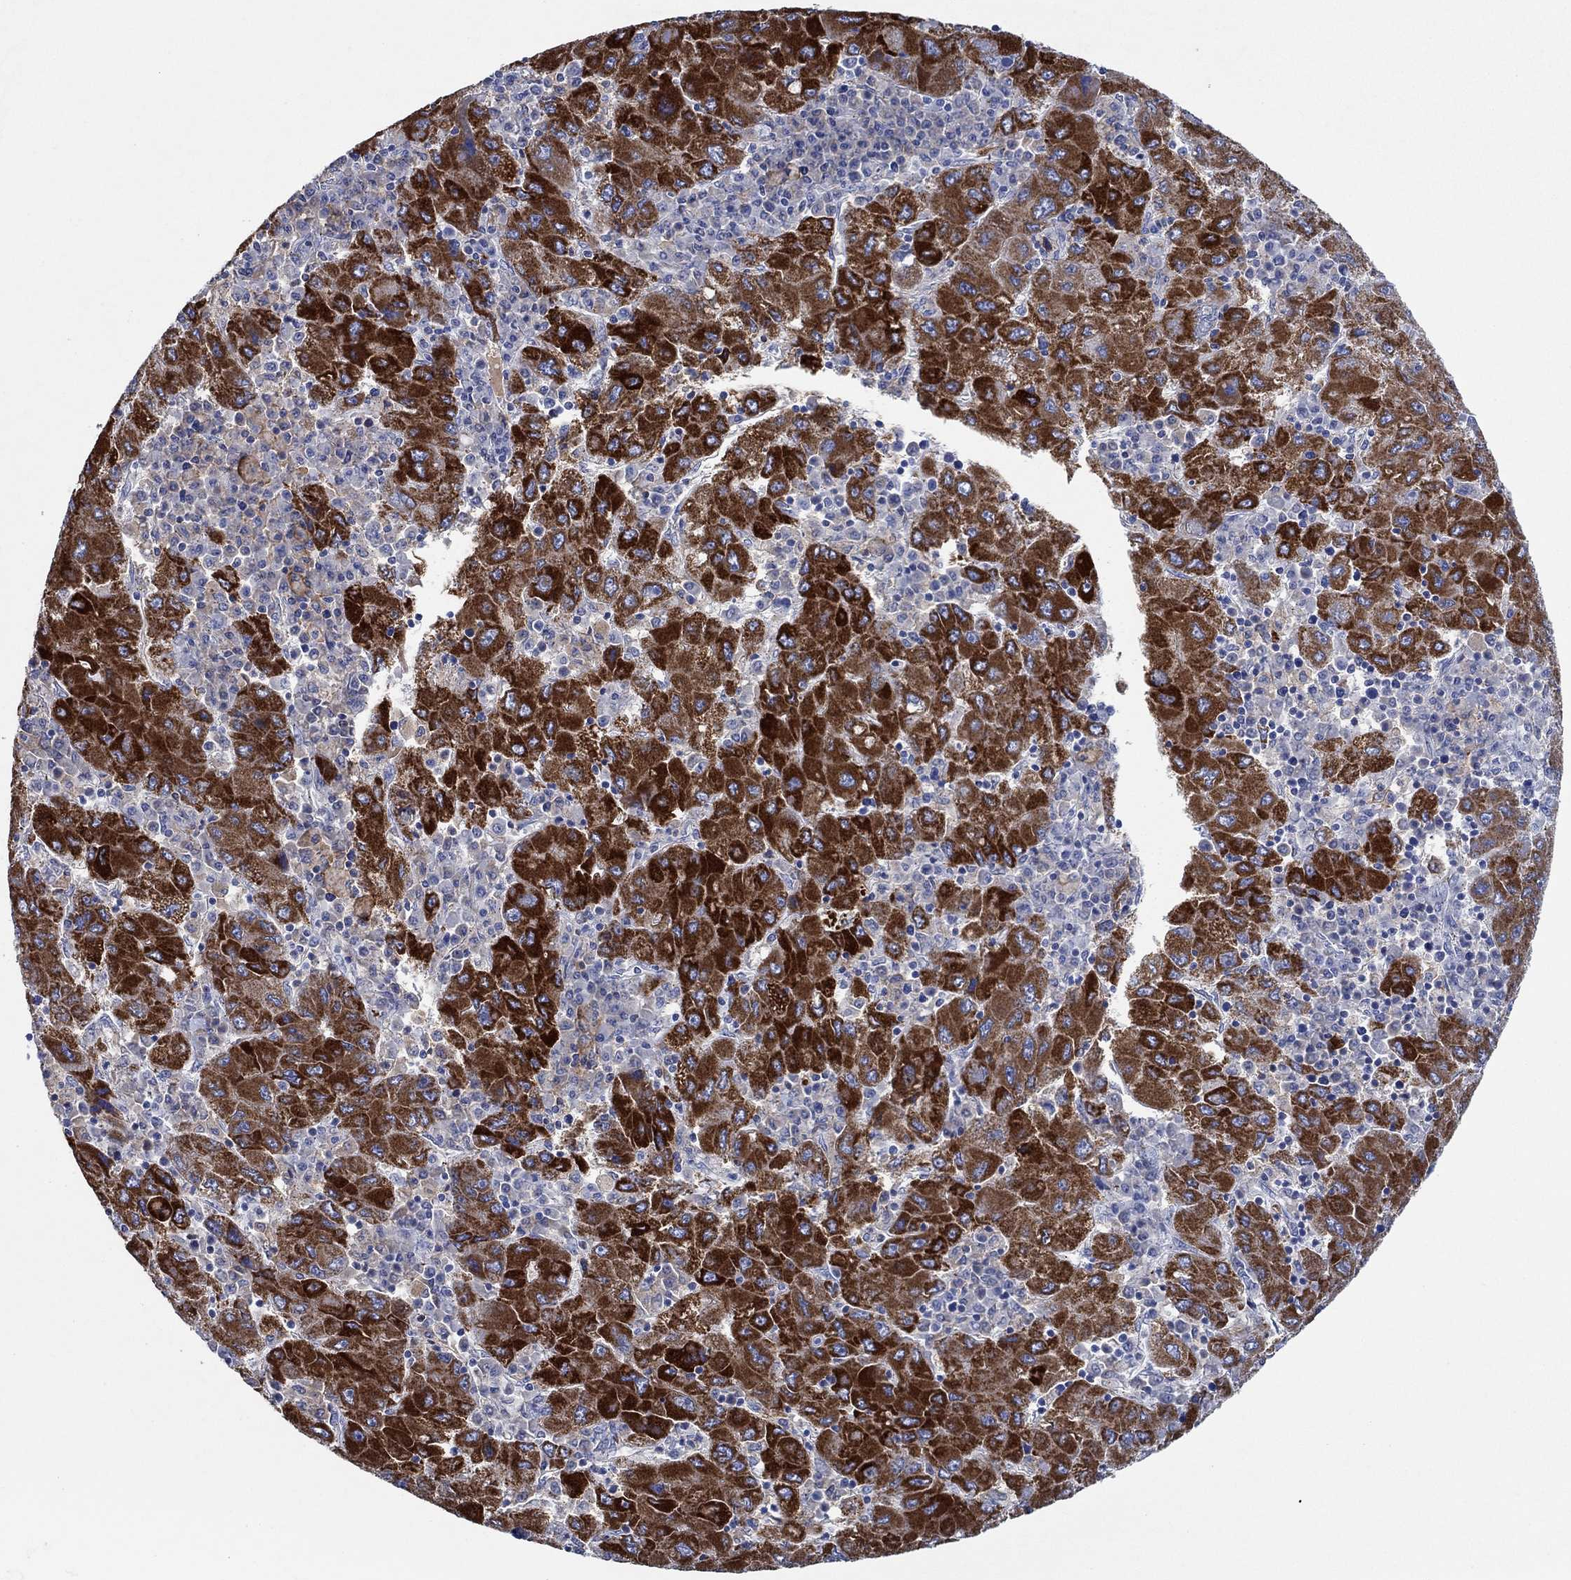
{"staining": {"intensity": "strong", "quantity": "25%-75%", "location": "cytoplasmic/membranous"}, "tissue": "liver cancer", "cell_type": "Tumor cells", "image_type": "cancer", "snomed": [{"axis": "morphology", "description": "Carcinoma, Hepatocellular, NOS"}, {"axis": "topography", "description": "Liver"}], "caption": "Hepatocellular carcinoma (liver) stained with DAB (3,3'-diaminobenzidine) immunohistochemistry displays high levels of strong cytoplasmic/membranous expression in about 25%-75% of tumor cells. Using DAB (3,3'-diaminobenzidine) (brown) and hematoxylin (blue) stains, captured at high magnification using brightfield microscopy.", "gene": "CPM", "patient": {"sex": "male", "age": 75}}